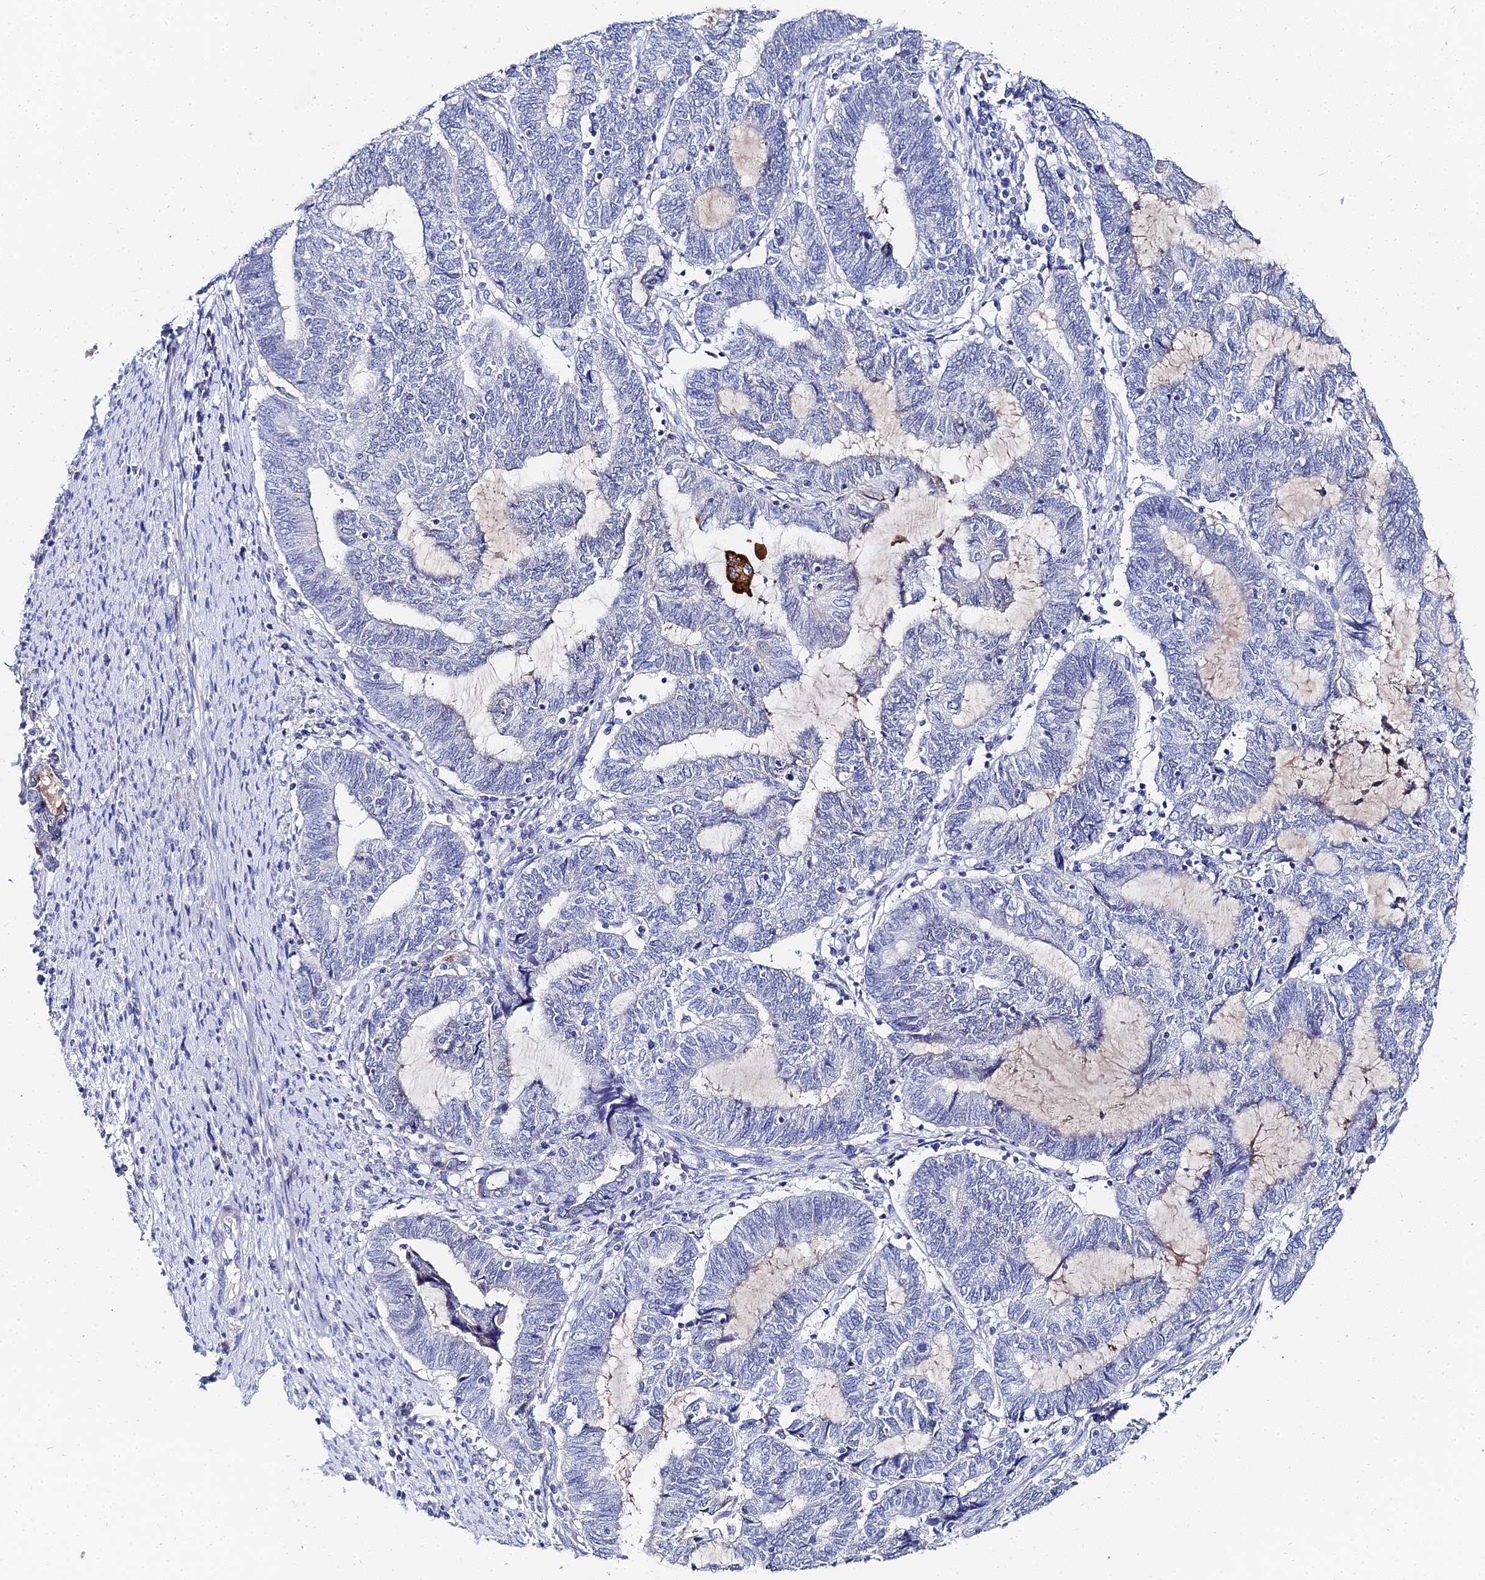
{"staining": {"intensity": "negative", "quantity": "none", "location": "none"}, "tissue": "endometrial cancer", "cell_type": "Tumor cells", "image_type": "cancer", "snomed": [{"axis": "morphology", "description": "Adenocarcinoma, NOS"}, {"axis": "topography", "description": "Uterus"}, {"axis": "topography", "description": "Endometrium"}], "caption": "Adenocarcinoma (endometrial) was stained to show a protein in brown. There is no significant staining in tumor cells. (Immunohistochemistry, brightfield microscopy, high magnification).", "gene": "KRT17", "patient": {"sex": "female", "age": 70}}